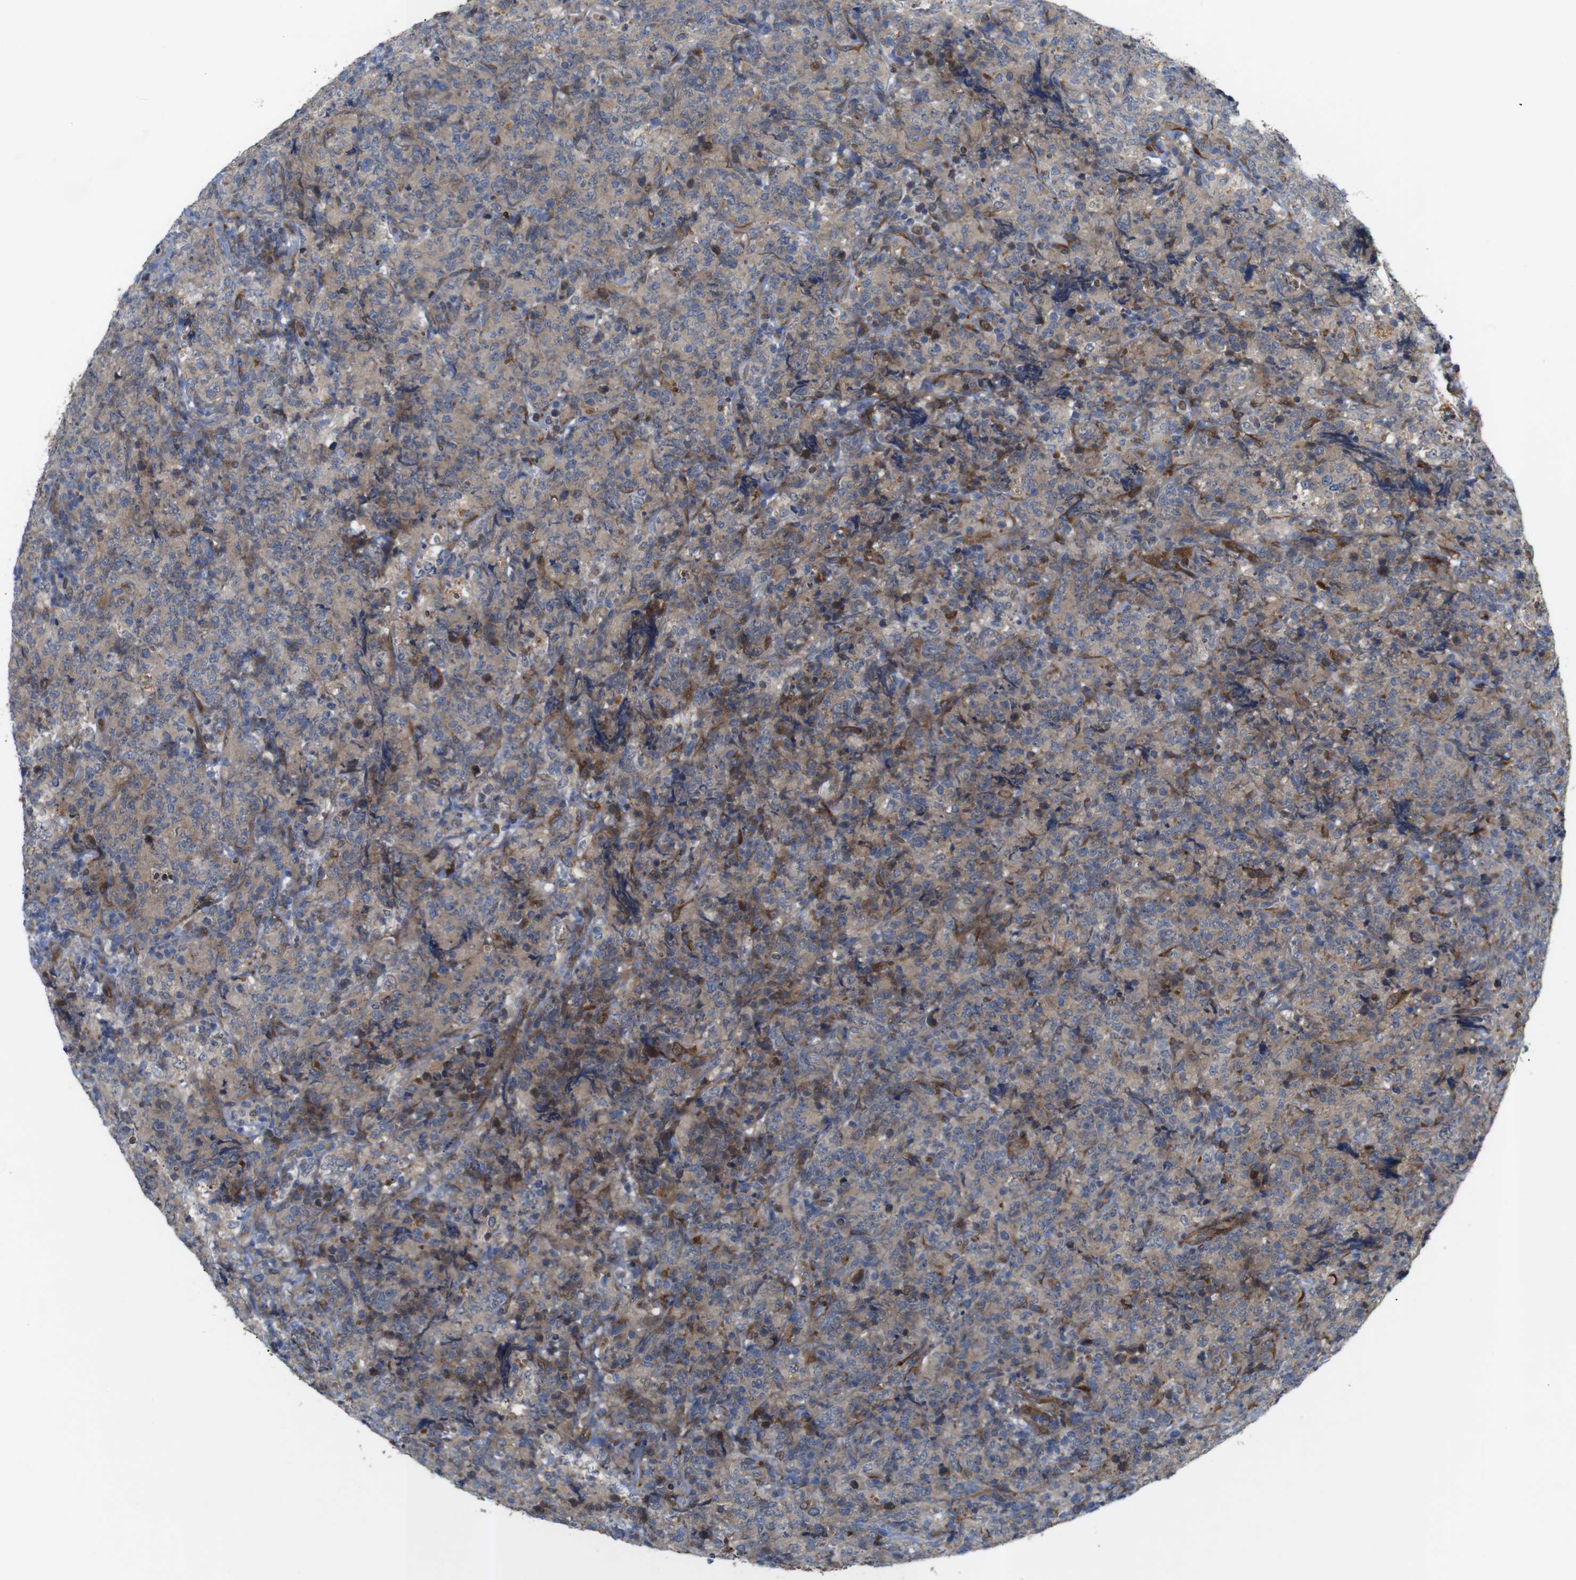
{"staining": {"intensity": "weak", "quantity": ">75%", "location": "cytoplasmic/membranous"}, "tissue": "lymphoma", "cell_type": "Tumor cells", "image_type": "cancer", "snomed": [{"axis": "morphology", "description": "Malignant lymphoma, non-Hodgkin's type, High grade"}, {"axis": "topography", "description": "Tonsil"}], "caption": "Human lymphoma stained for a protein (brown) shows weak cytoplasmic/membranous positive expression in about >75% of tumor cells.", "gene": "P3H2", "patient": {"sex": "female", "age": 36}}